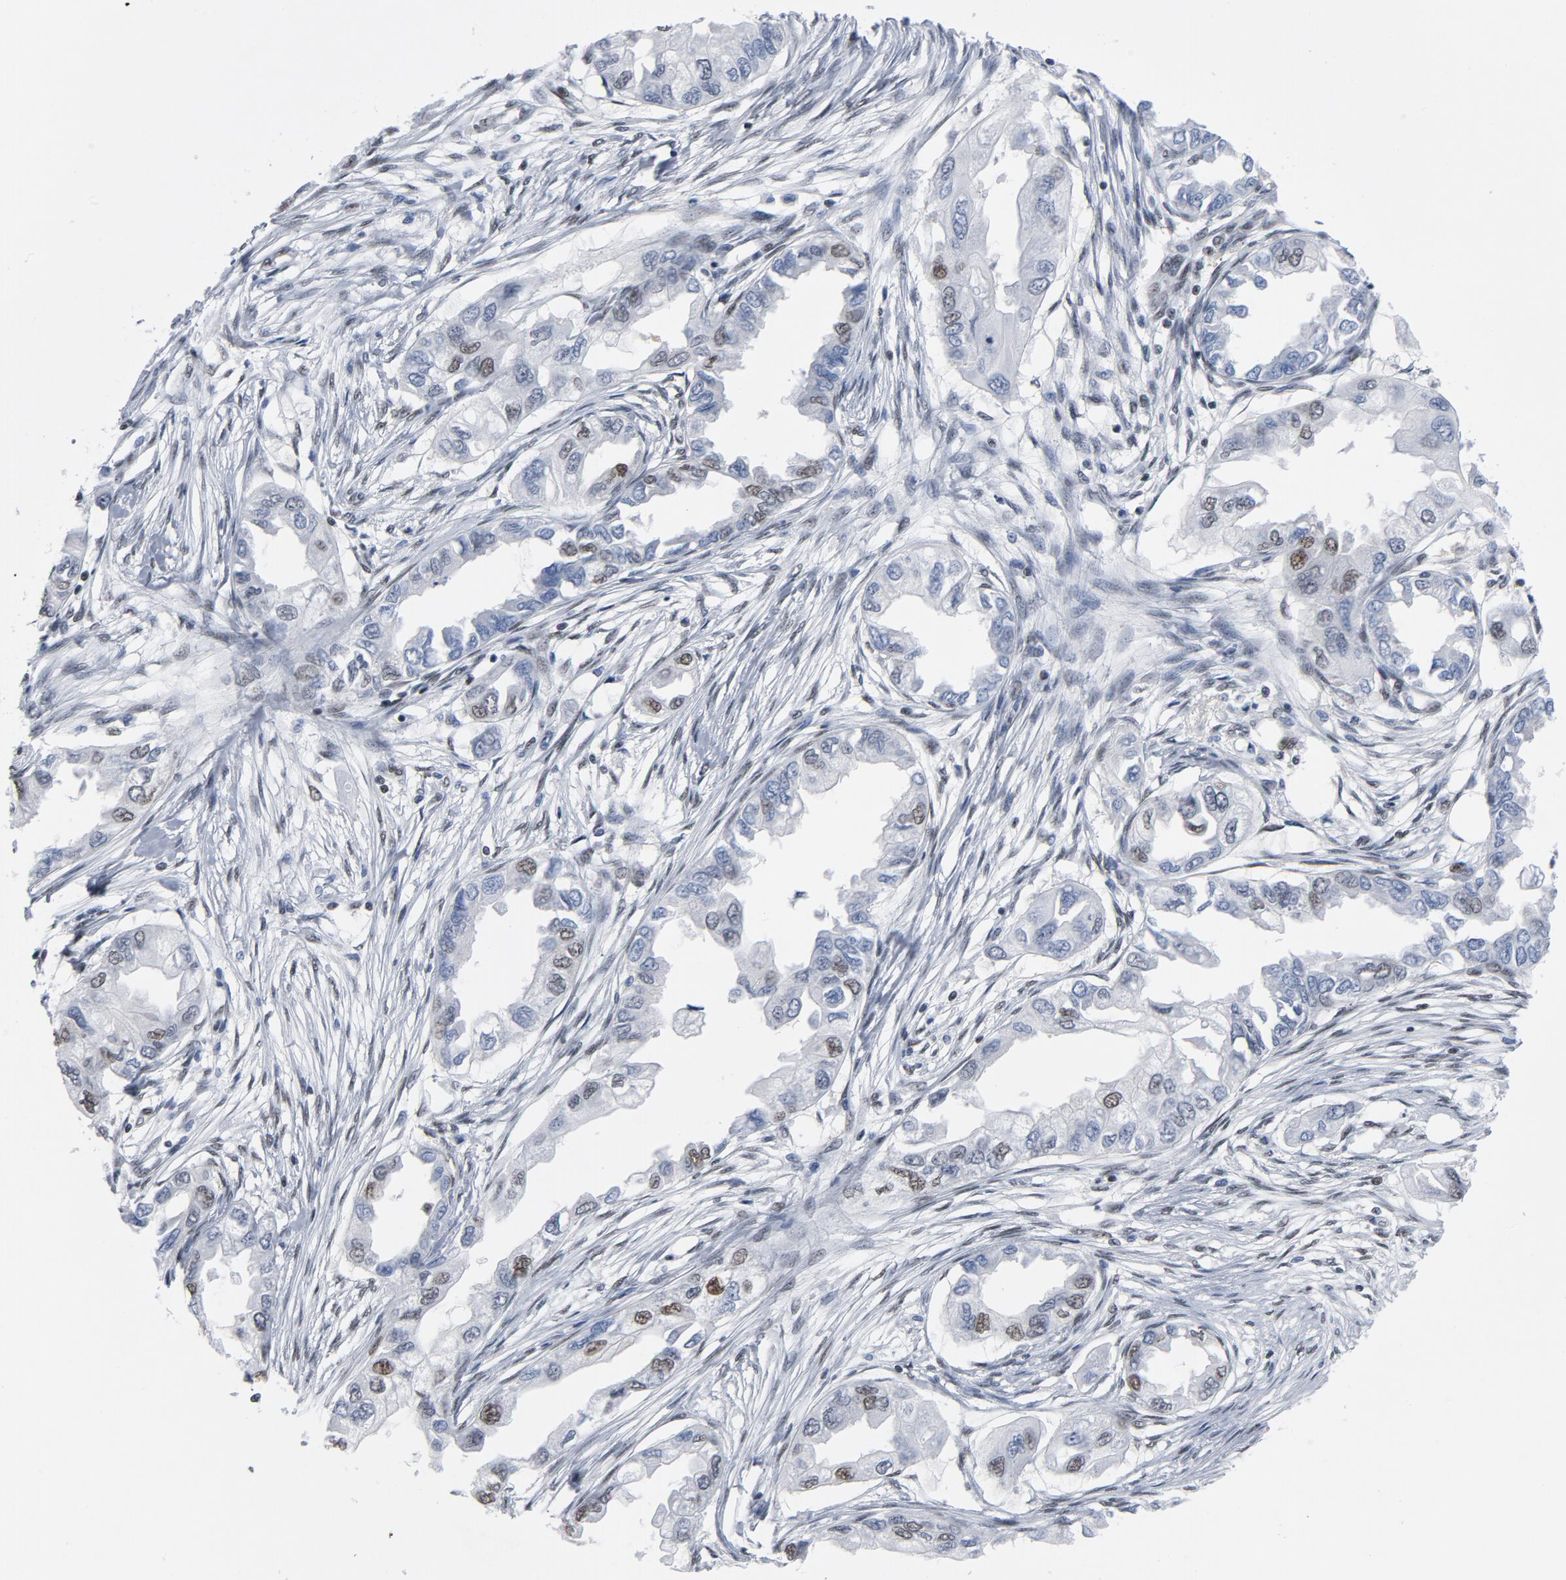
{"staining": {"intensity": "moderate", "quantity": "25%-75%", "location": "nuclear"}, "tissue": "endometrial cancer", "cell_type": "Tumor cells", "image_type": "cancer", "snomed": [{"axis": "morphology", "description": "Adenocarcinoma, NOS"}, {"axis": "topography", "description": "Endometrium"}], "caption": "High-power microscopy captured an immunohistochemistry (IHC) micrograph of endometrial cancer (adenocarcinoma), revealing moderate nuclear positivity in about 25%-75% of tumor cells.", "gene": "CSTF2", "patient": {"sex": "female", "age": 67}}